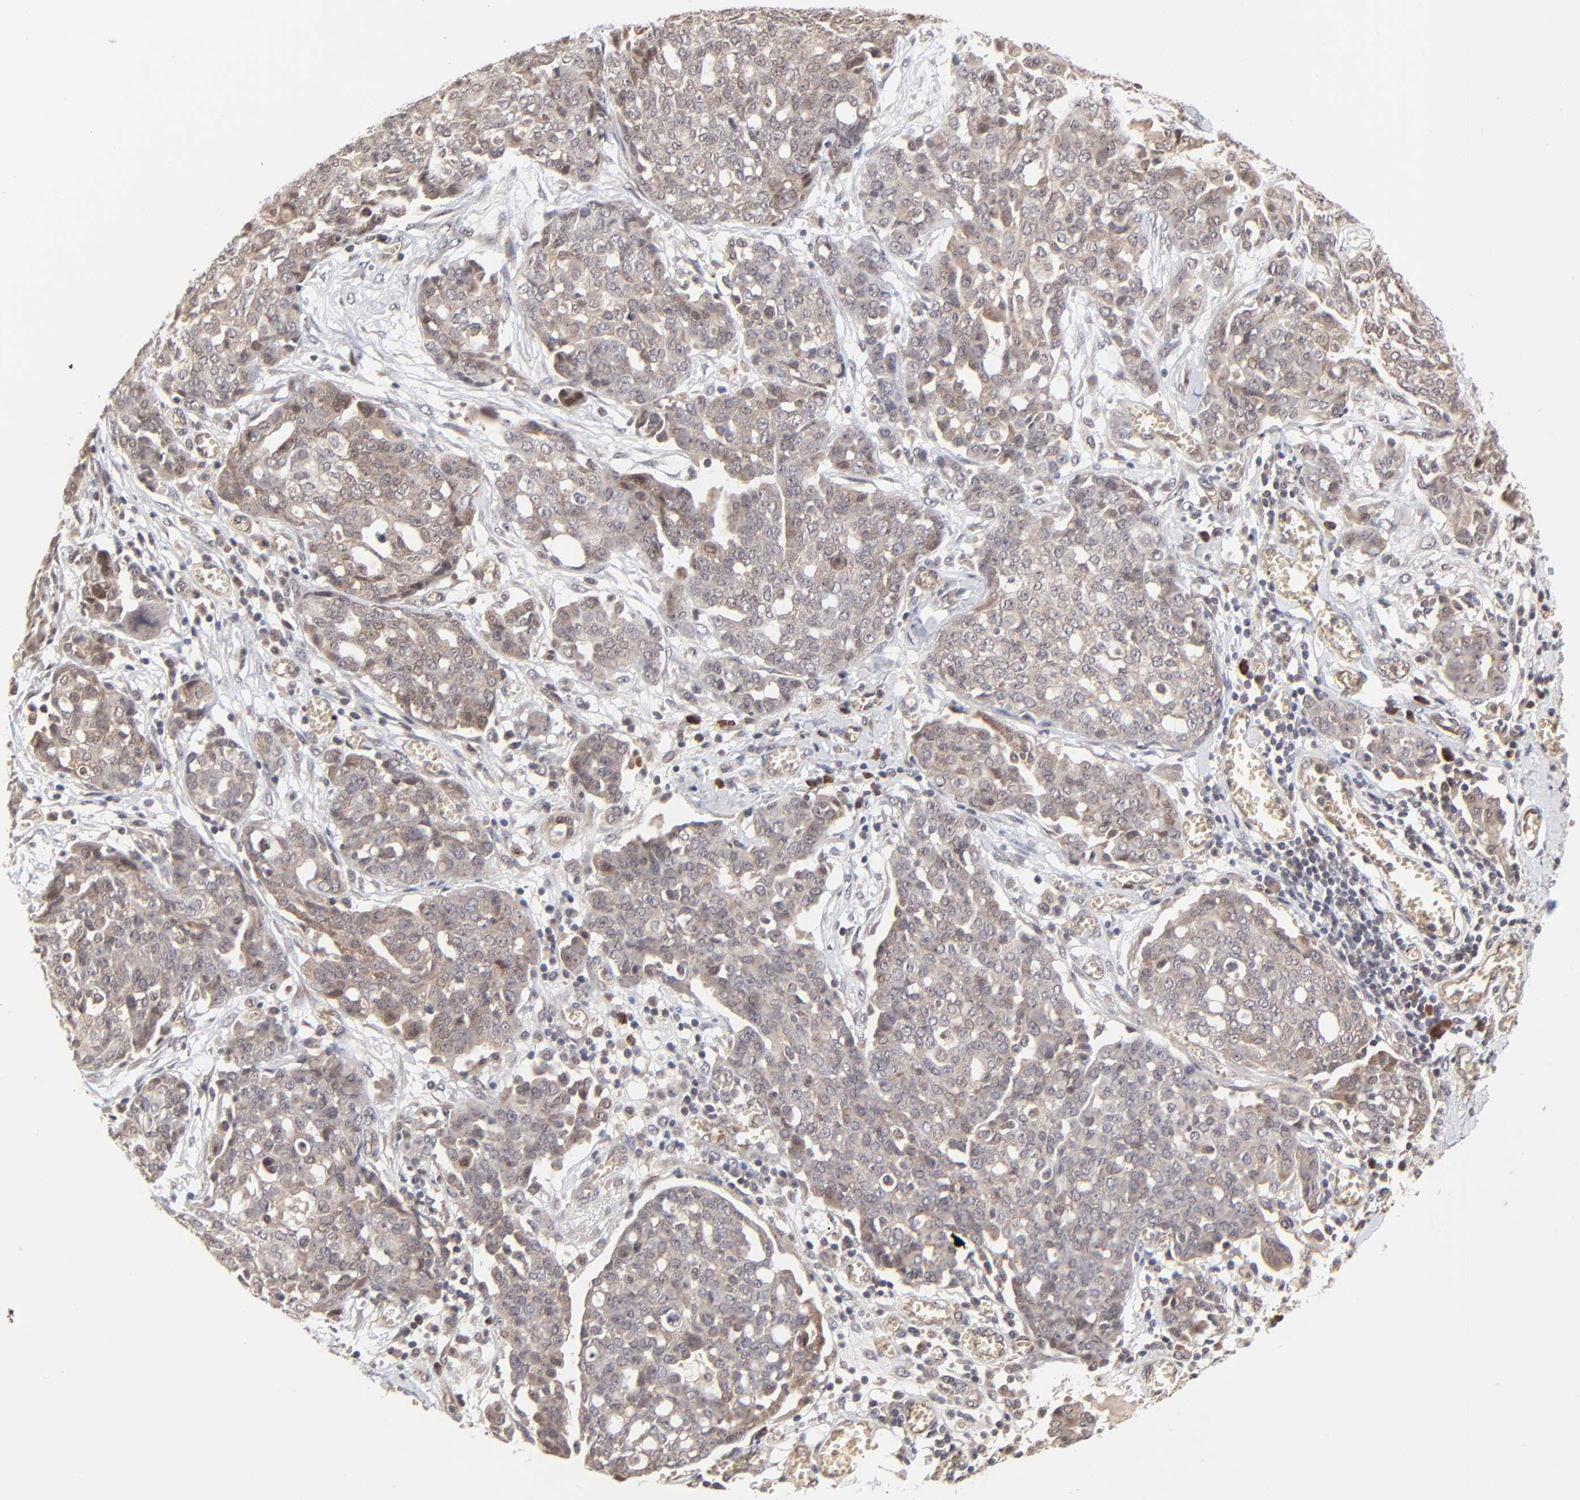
{"staining": {"intensity": "weak", "quantity": "25%-75%", "location": "cytoplasmic/membranous"}, "tissue": "ovarian cancer", "cell_type": "Tumor cells", "image_type": "cancer", "snomed": [{"axis": "morphology", "description": "Cystadenocarcinoma, serous, NOS"}, {"axis": "topography", "description": "Soft tissue"}, {"axis": "topography", "description": "Ovary"}], "caption": "Ovarian serous cystadenocarcinoma stained with IHC shows weak cytoplasmic/membranous staining in about 25%-75% of tumor cells.", "gene": "CASP10", "patient": {"sex": "female", "age": 57}}